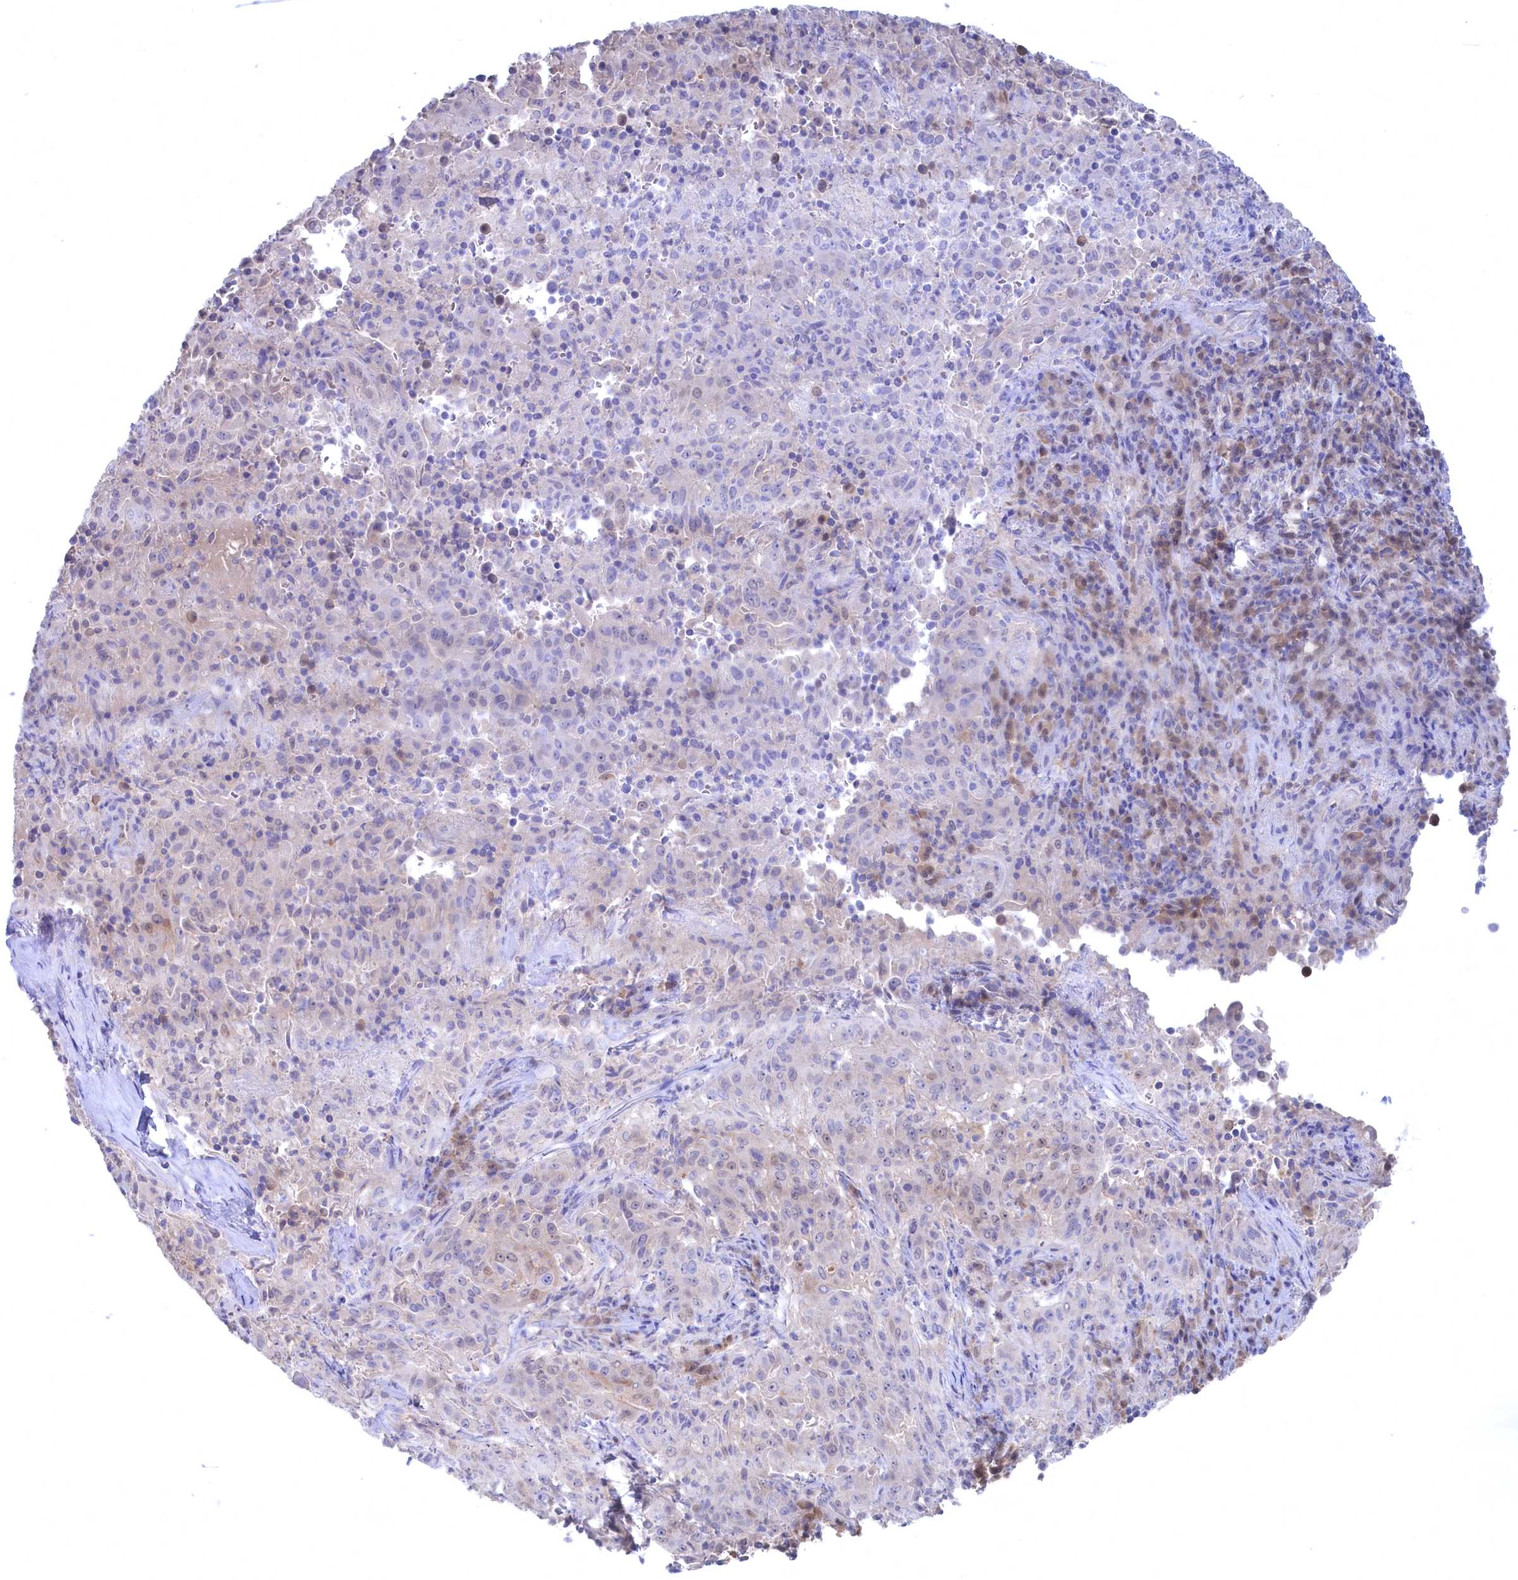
{"staining": {"intensity": "negative", "quantity": "none", "location": "none"}, "tissue": "pancreatic cancer", "cell_type": "Tumor cells", "image_type": "cancer", "snomed": [{"axis": "morphology", "description": "Adenocarcinoma, NOS"}, {"axis": "topography", "description": "Pancreas"}], "caption": "Protein analysis of pancreatic cancer demonstrates no significant expression in tumor cells. Nuclei are stained in blue.", "gene": "C11orf54", "patient": {"sex": "male", "age": 51}}